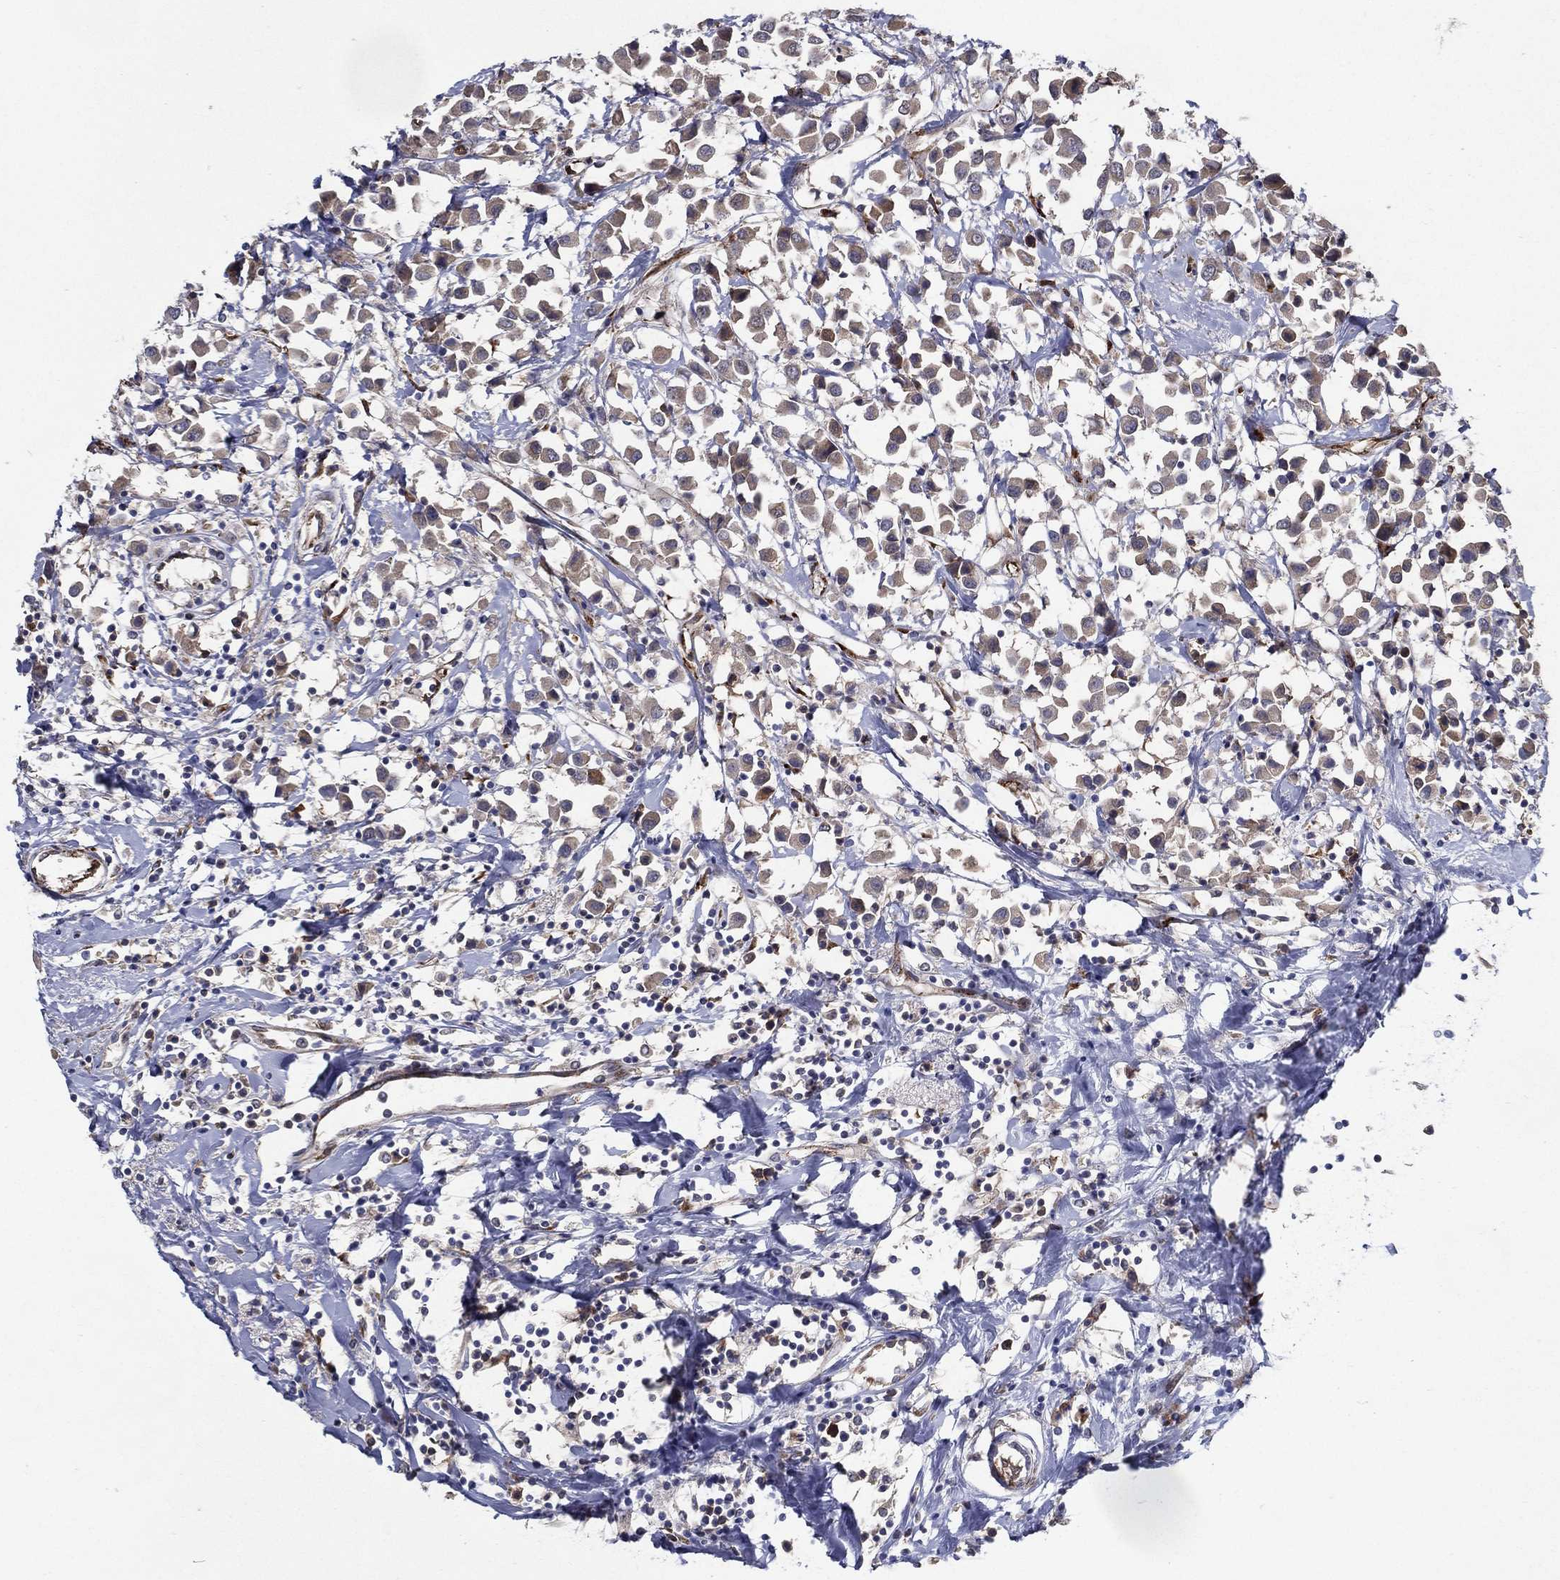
{"staining": {"intensity": "moderate", "quantity": "<25%", "location": "cytoplasmic/membranous"}, "tissue": "breast cancer", "cell_type": "Tumor cells", "image_type": "cancer", "snomed": [{"axis": "morphology", "description": "Duct carcinoma"}, {"axis": "topography", "description": "Breast"}], "caption": "Breast cancer stained with DAB IHC shows low levels of moderate cytoplasmic/membranous expression in approximately <25% of tumor cells. (DAB IHC, brown staining for protein, blue staining for nuclei).", "gene": "ARHGAP11A", "patient": {"sex": "female", "age": 61}}